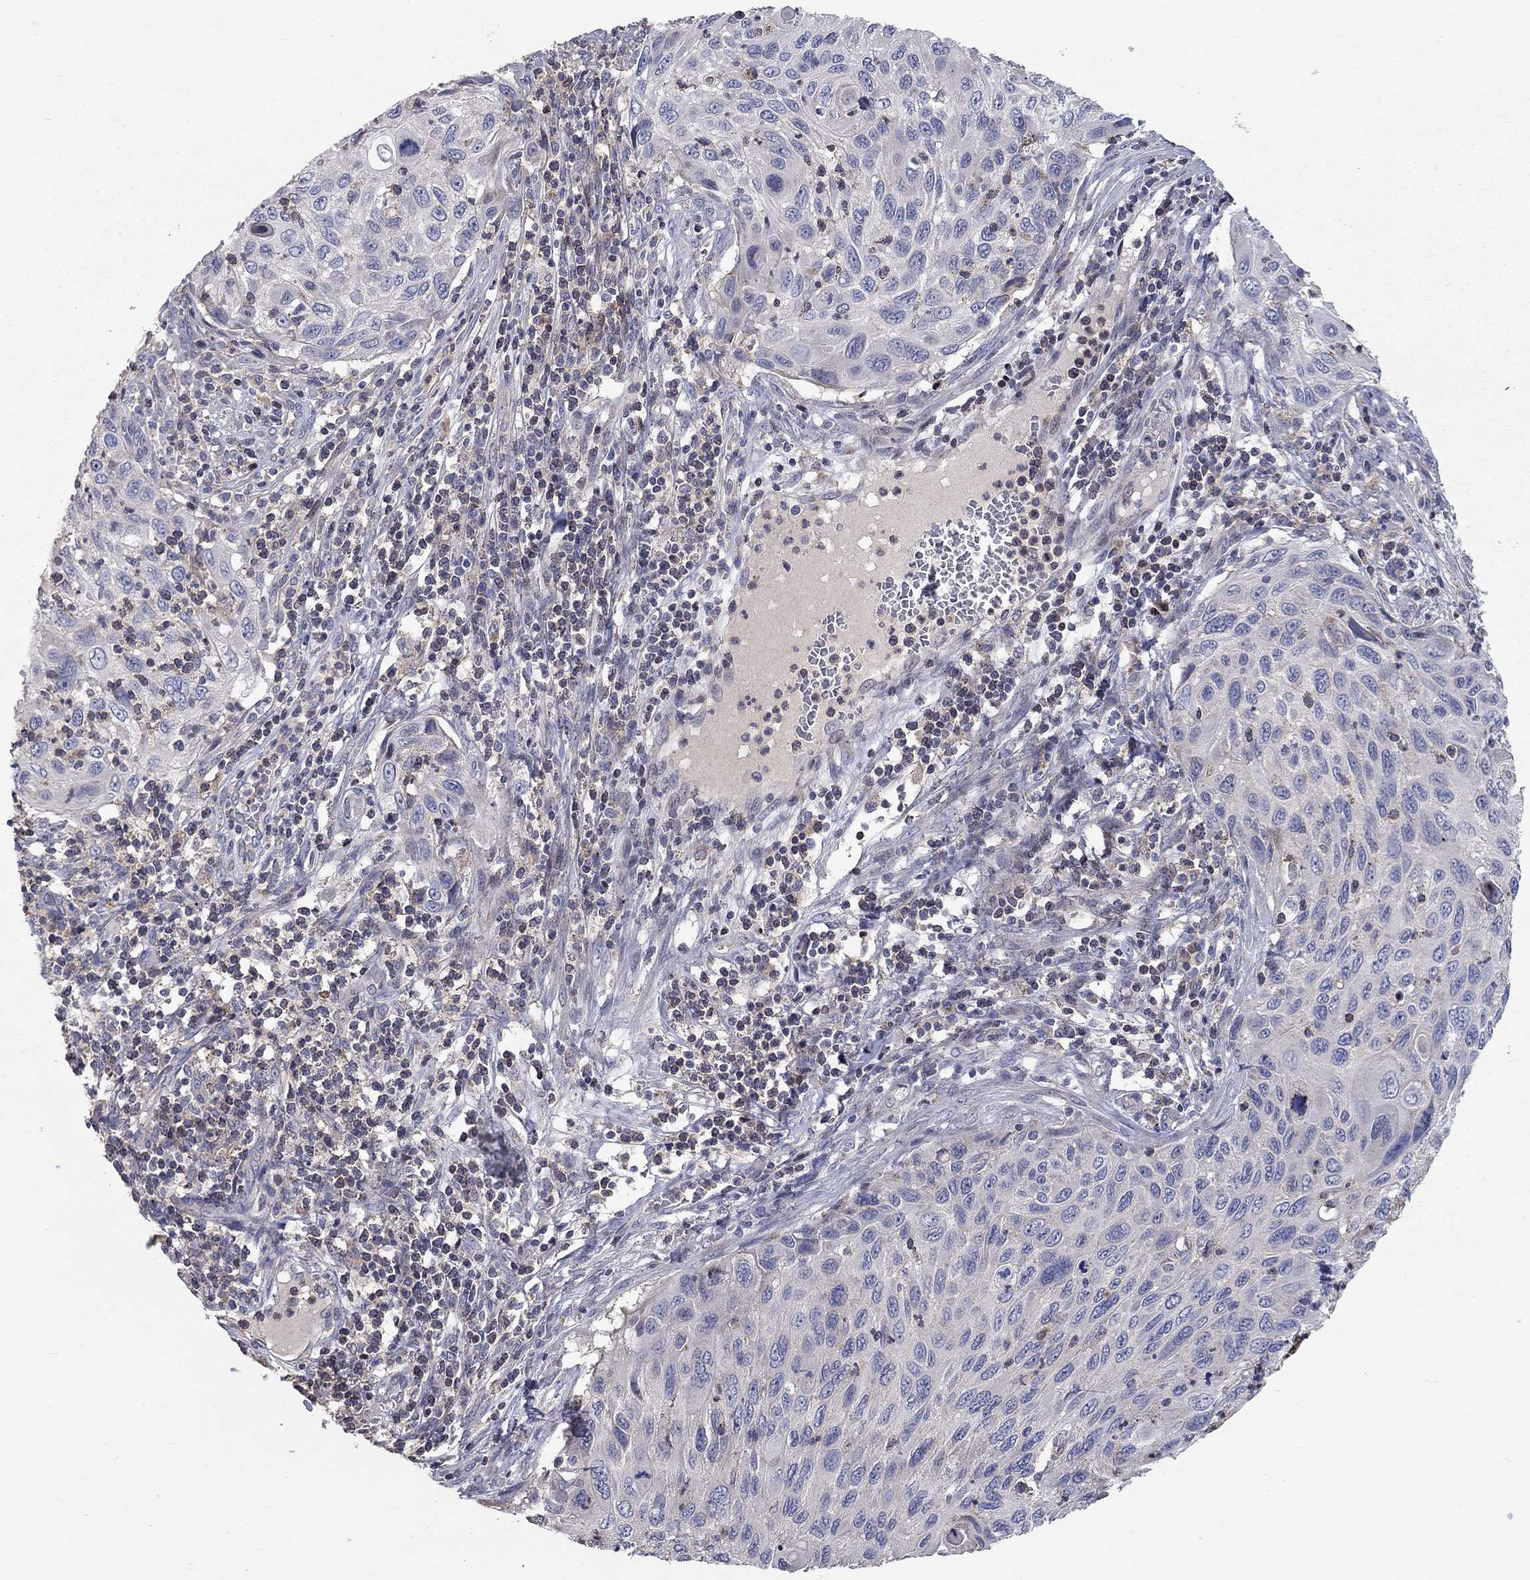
{"staining": {"intensity": "negative", "quantity": "none", "location": "none"}, "tissue": "cervical cancer", "cell_type": "Tumor cells", "image_type": "cancer", "snomed": [{"axis": "morphology", "description": "Squamous cell carcinoma, NOS"}, {"axis": "topography", "description": "Cervix"}], "caption": "Cervical cancer (squamous cell carcinoma) was stained to show a protein in brown. There is no significant staining in tumor cells.", "gene": "ERN2", "patient": {"sex": "female", "age": 70}}